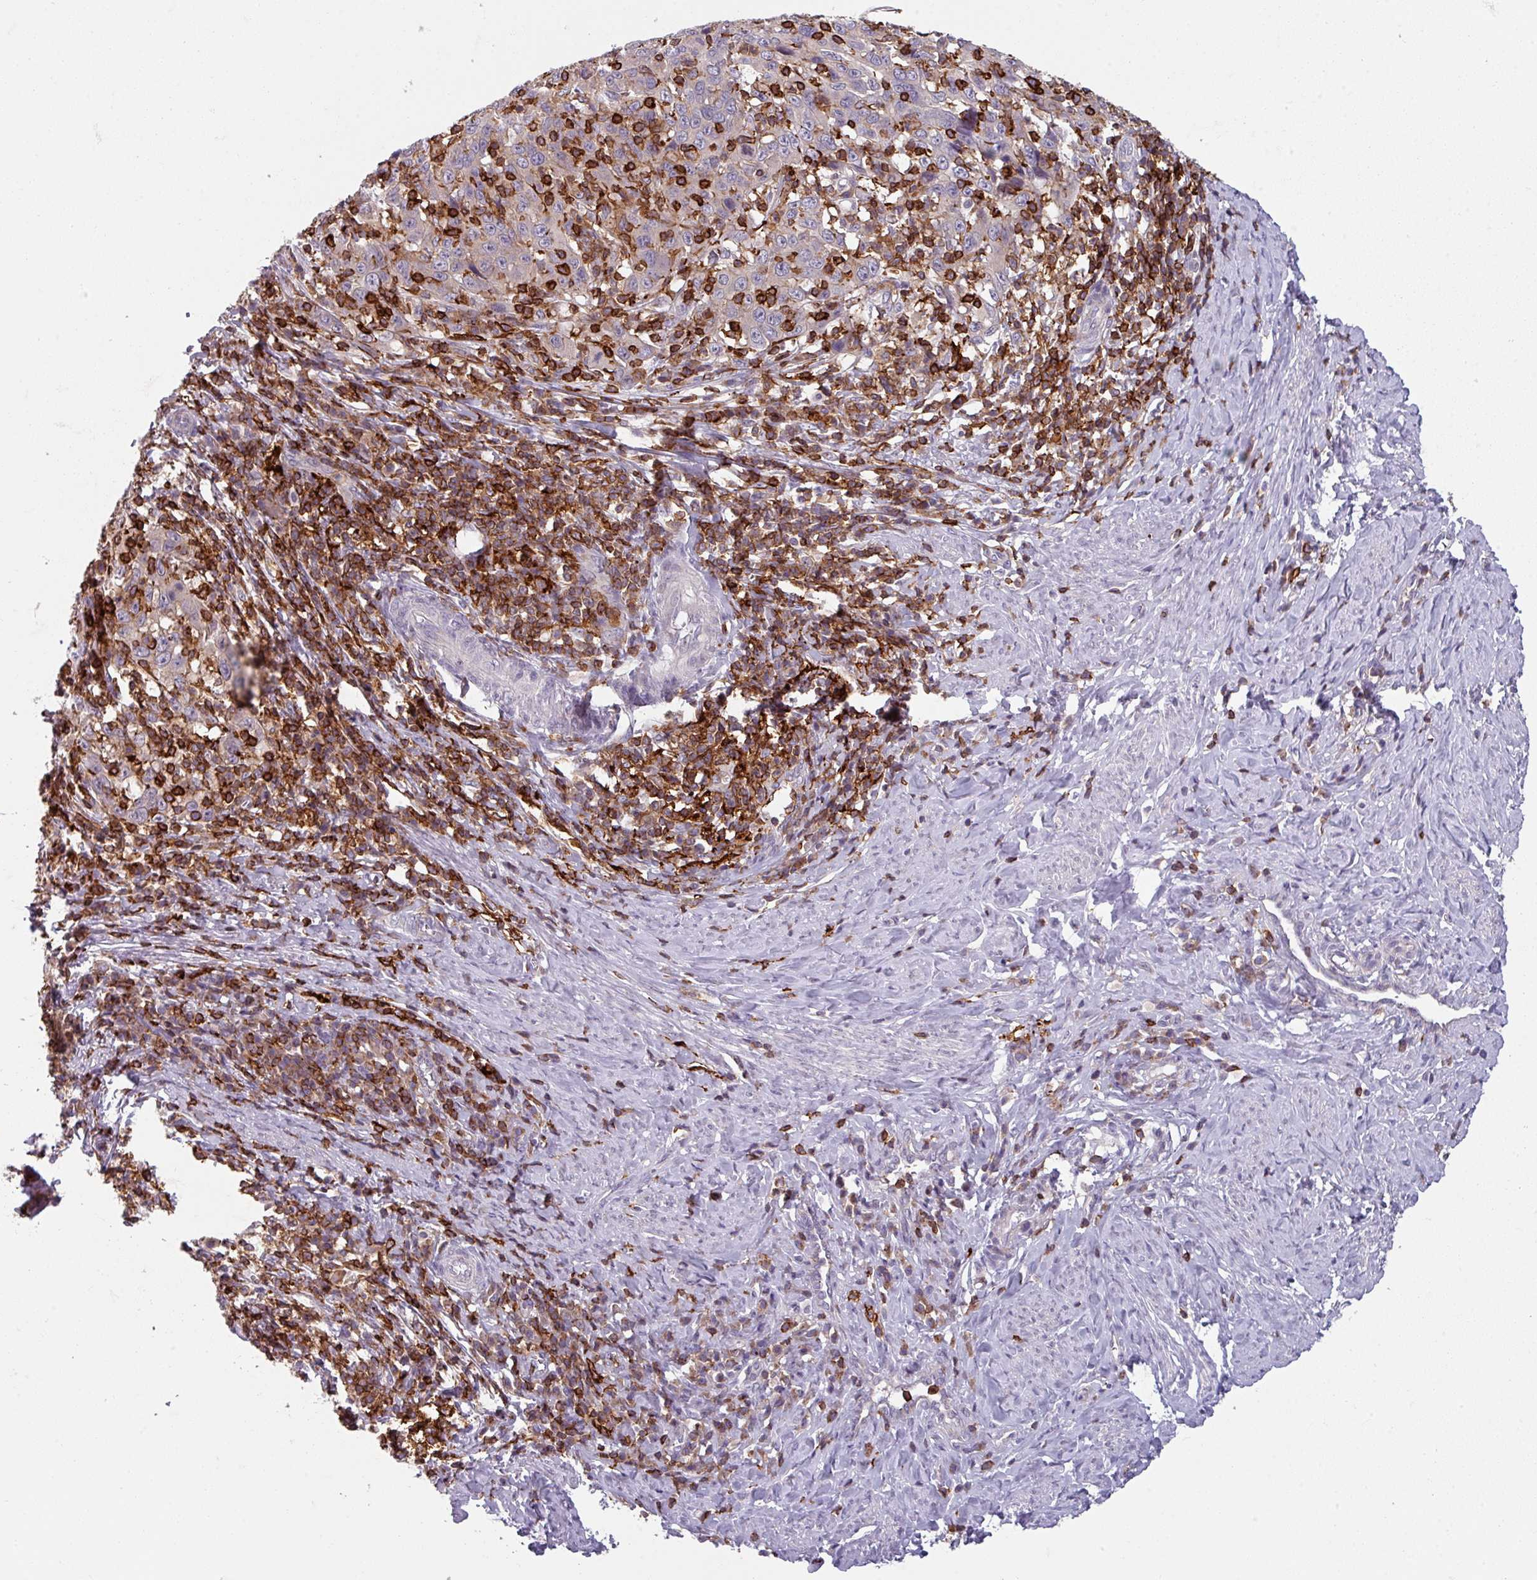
{"staining": {"intensity": "weak", "quantity": "<25%", "location": "cytoplasmic/membranous"}, "tissue": "cervical cancer", "cell_type": "Tumor cells", "image_type": "cancer", "snomed": [{"axis": "morphology", "description": "Squamous cell carcinoma, NOS"}, {"axis": "topography", "description": "Cervix"}], "caption": "Micrograph shows no protein expression in tumor cells of squamous cell carcinoma (cervical) tissue. (Stains: DAB (3,3'-diaminobenzidine) immunohistochemistry with hematoxylin counter stain, Microscopy: brightfield microscopy at high magnification).", "gene": "NEDD9", "patient": {"sex": "female", "age": 46}}